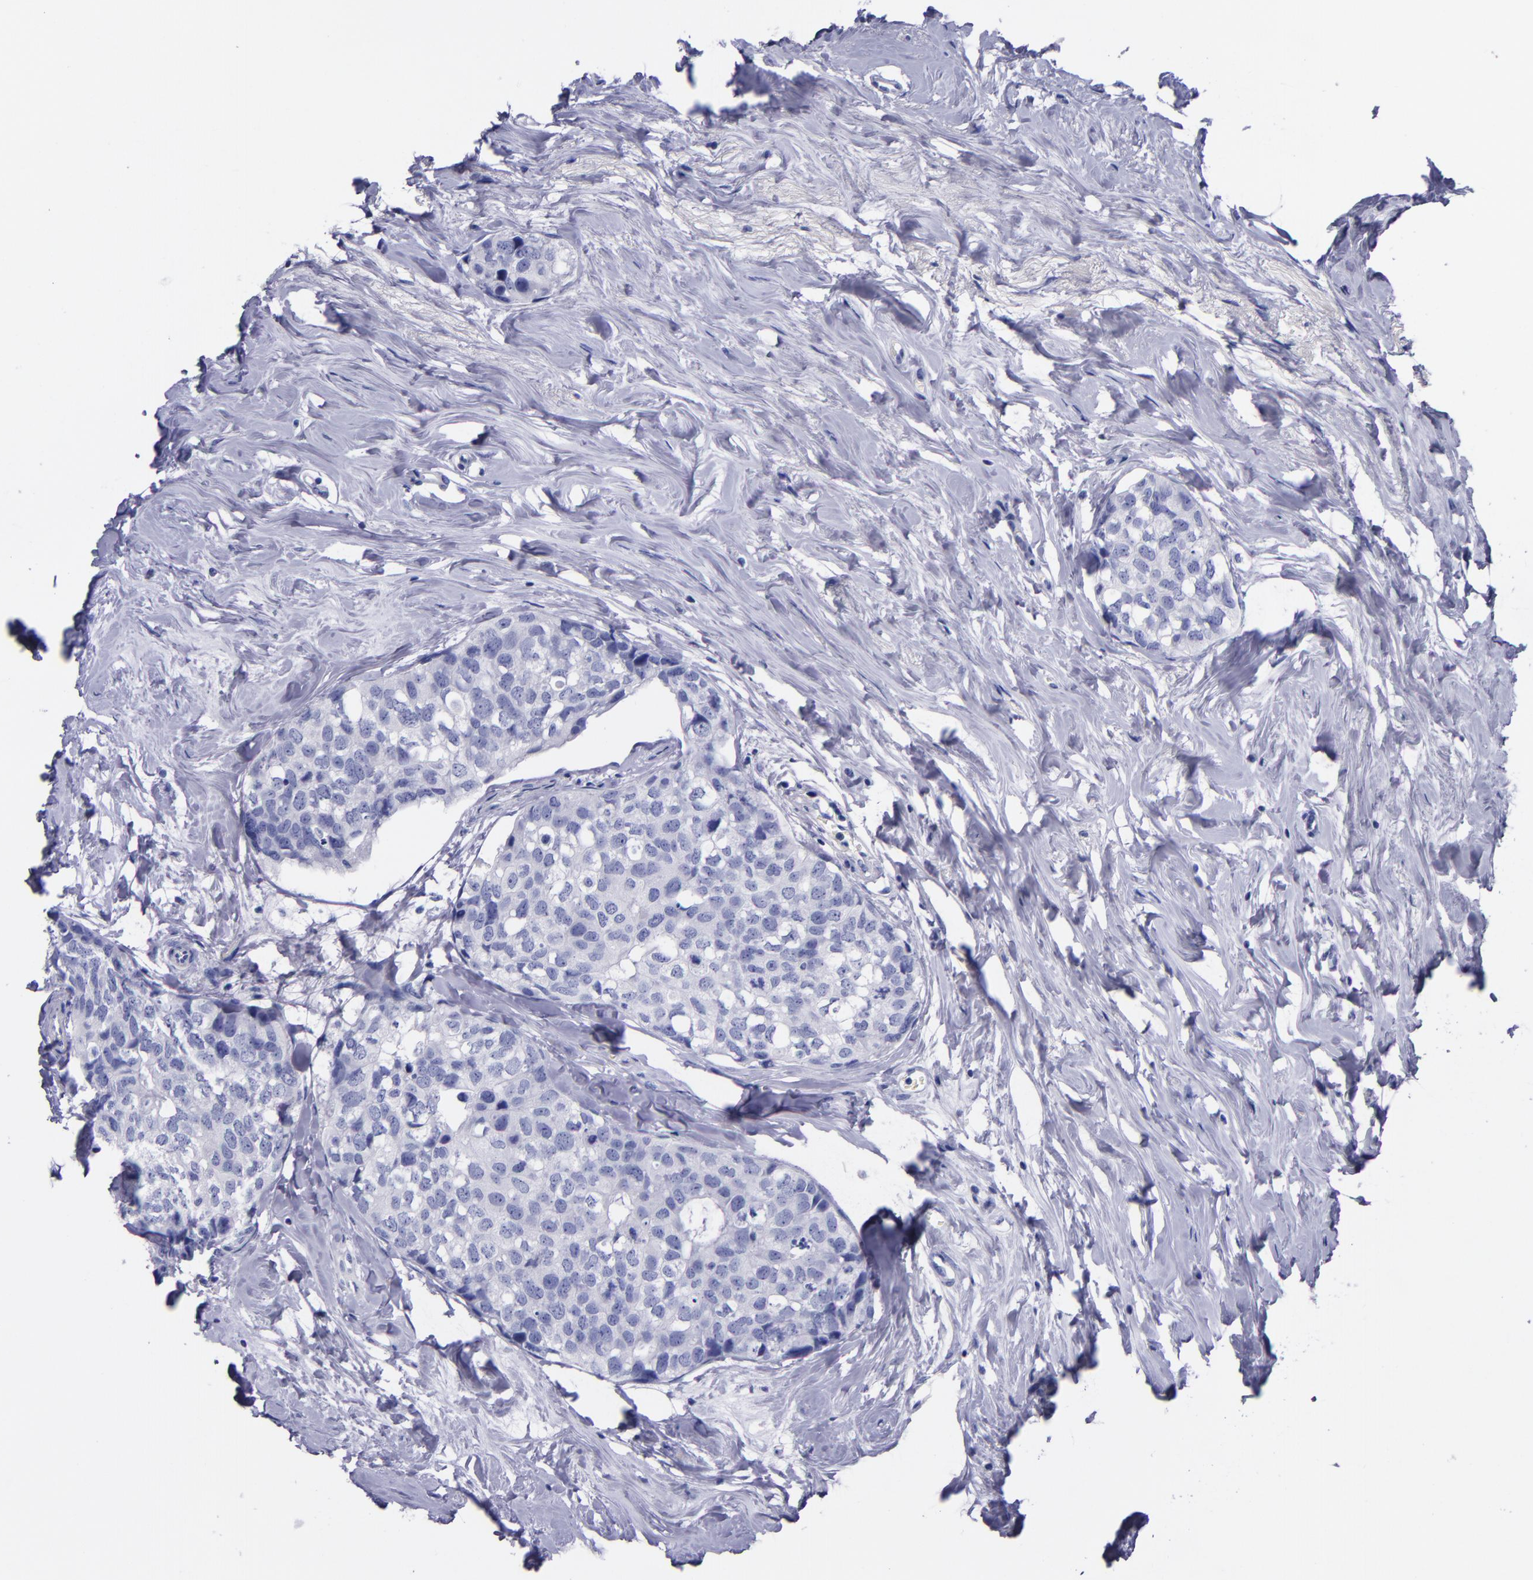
{"staining": {"intensity": "negative", "quantity": "none", "location": "none"}, "tissue": "breast cancer", "cell_type": "Tumor cells", "image_type": "cancer", "snomed": [{"axis": "morphology", "description": "Normal tissue, NOS"}, {"axis": "morphology", "description": "Duct carcinoma"}, {"axis": "topography", "description": "Breast"}], "caption": "Immunohistochemistry (IHC) photomicrograph of neoplastic tissue: breast cancer stained with DAB exhibits no significant protein positivity in tumor cells.", "gene": "SV2A", "patient": {"sex": "female", "age": 50}}